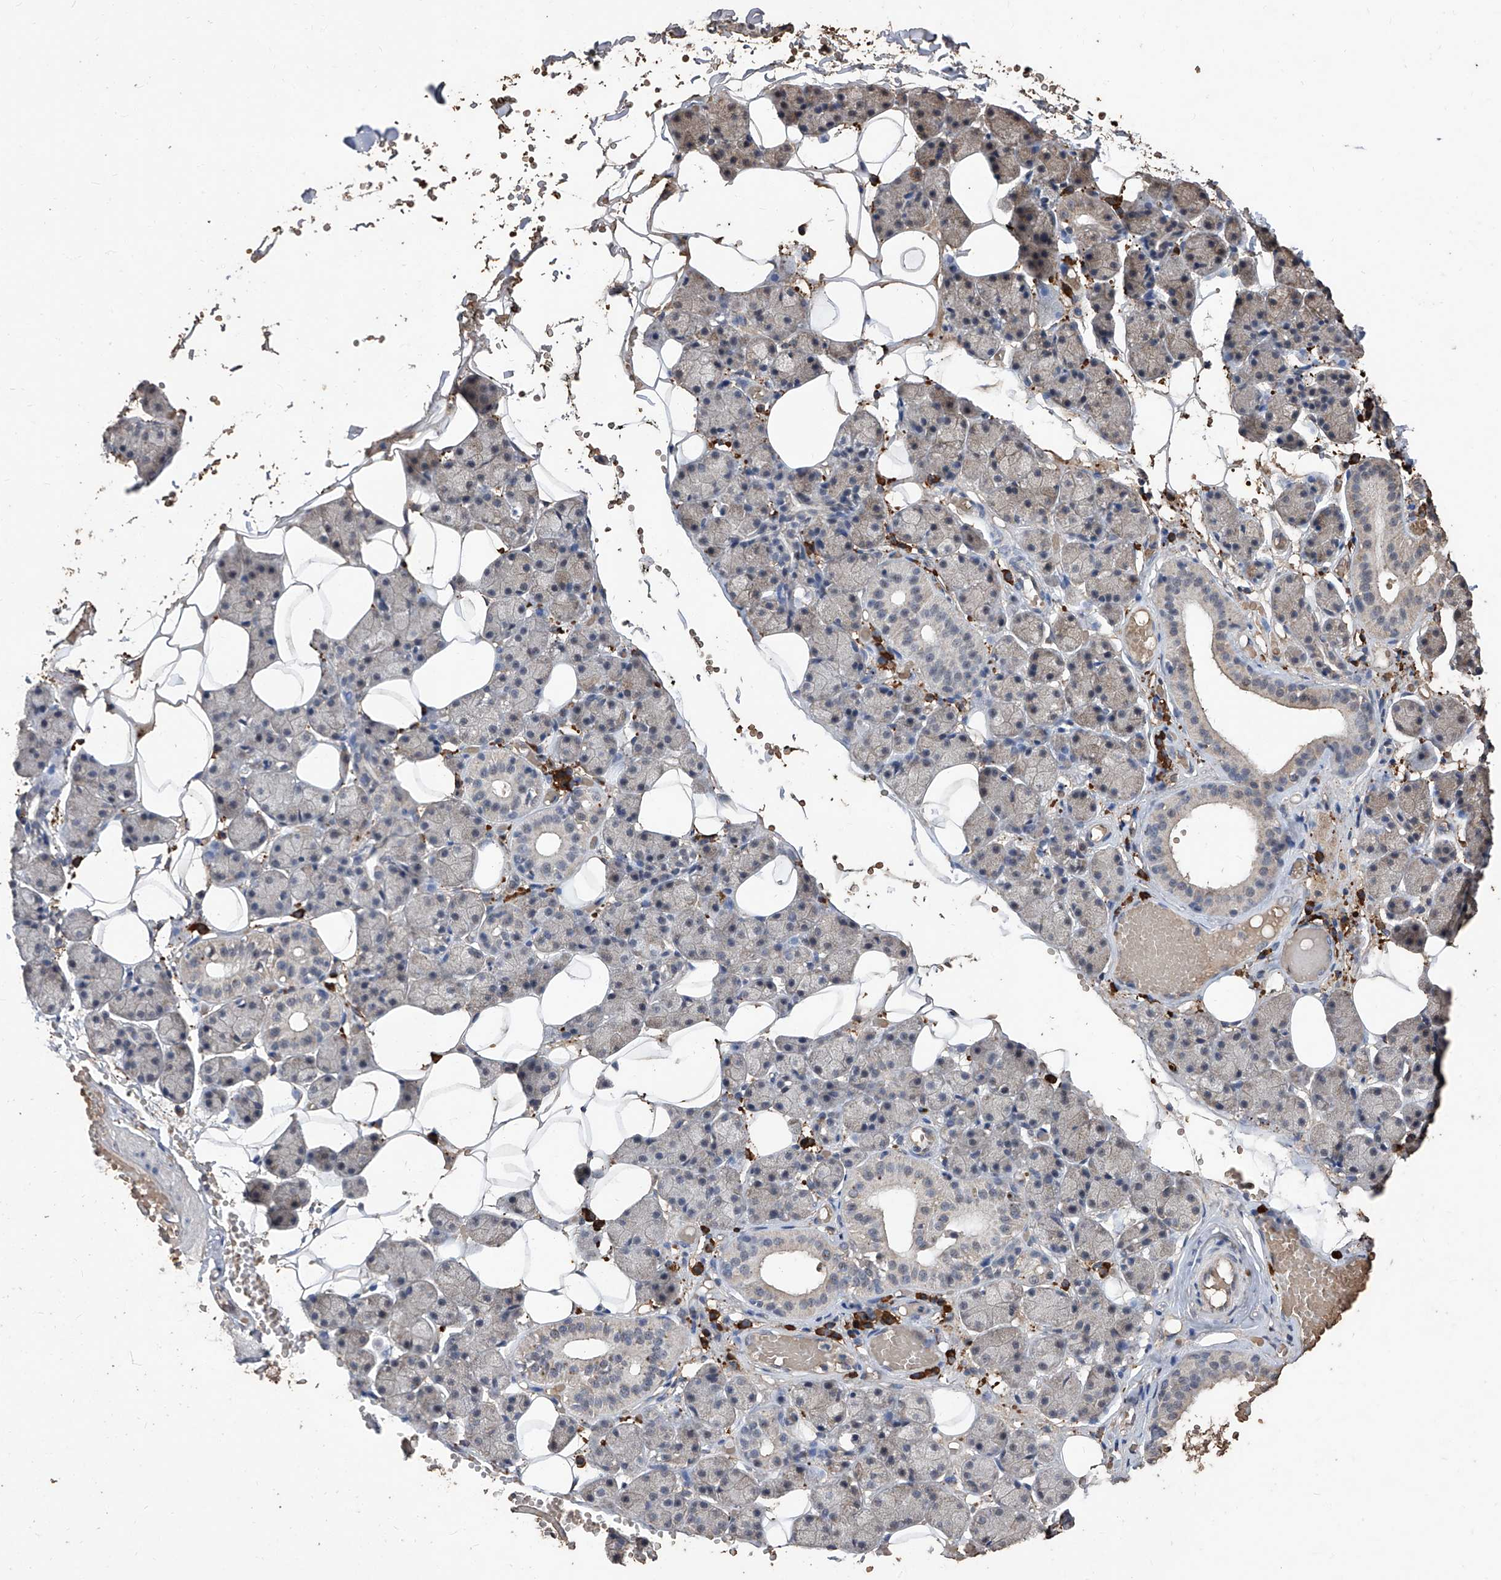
{"staining": {"intensity": "weak", "quantity": "<25%", "location": "cytoplasmic/membranous"}, "tissue": "salivary gland", "cell_type": "Glandular cells", "image_type": "normal", "snomed": [{"axis": "morphology", "description": "Normal tissue, NOS"}, {"axis": "topography", "description": "Salivary gland"}], "caption": "IHC micrograph of unremarkable human salivary gland stained for a protein (brown), which reveals no positivity in glandular cells.", "gene": "EML1", "patient": {"sex": "female", "age": 33}}